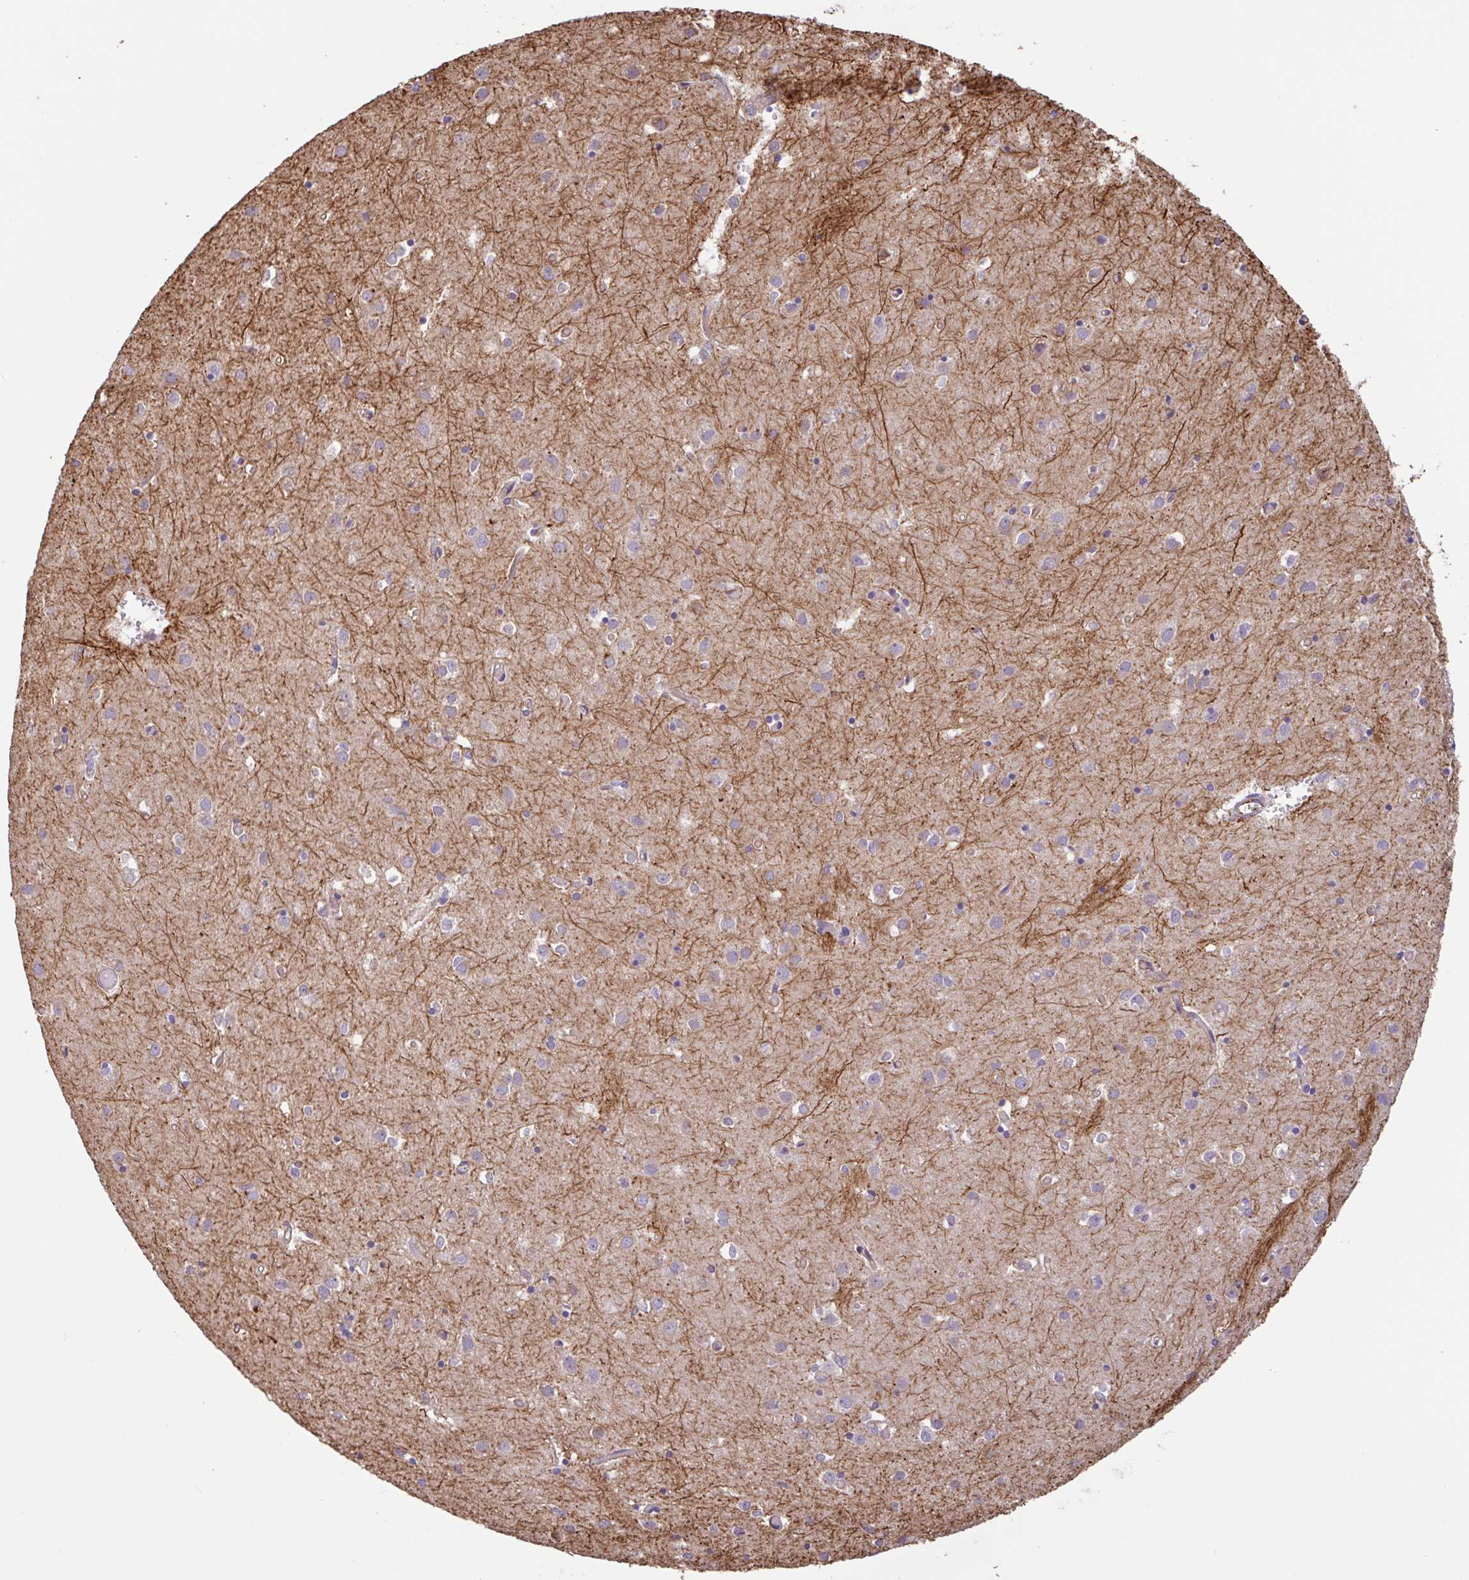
{"staining": {"intensity": "negative", "quantity": "none", "location": "none"}, "tissue": "caudate", "cell_type": "Glial cells", "image_type": "normal", "snomed": [{"axis": "morphology", "description": "Normal tissue, NOS"}, {"axis": "topography", "description": "Lateral ventricle wall"}], "caption": "Glial cells show no significant protein staining in benign caudate. Nuclei are stained in blue.", "gene": "ZNF790", "patient": {"sex": "male", "age": 70}}